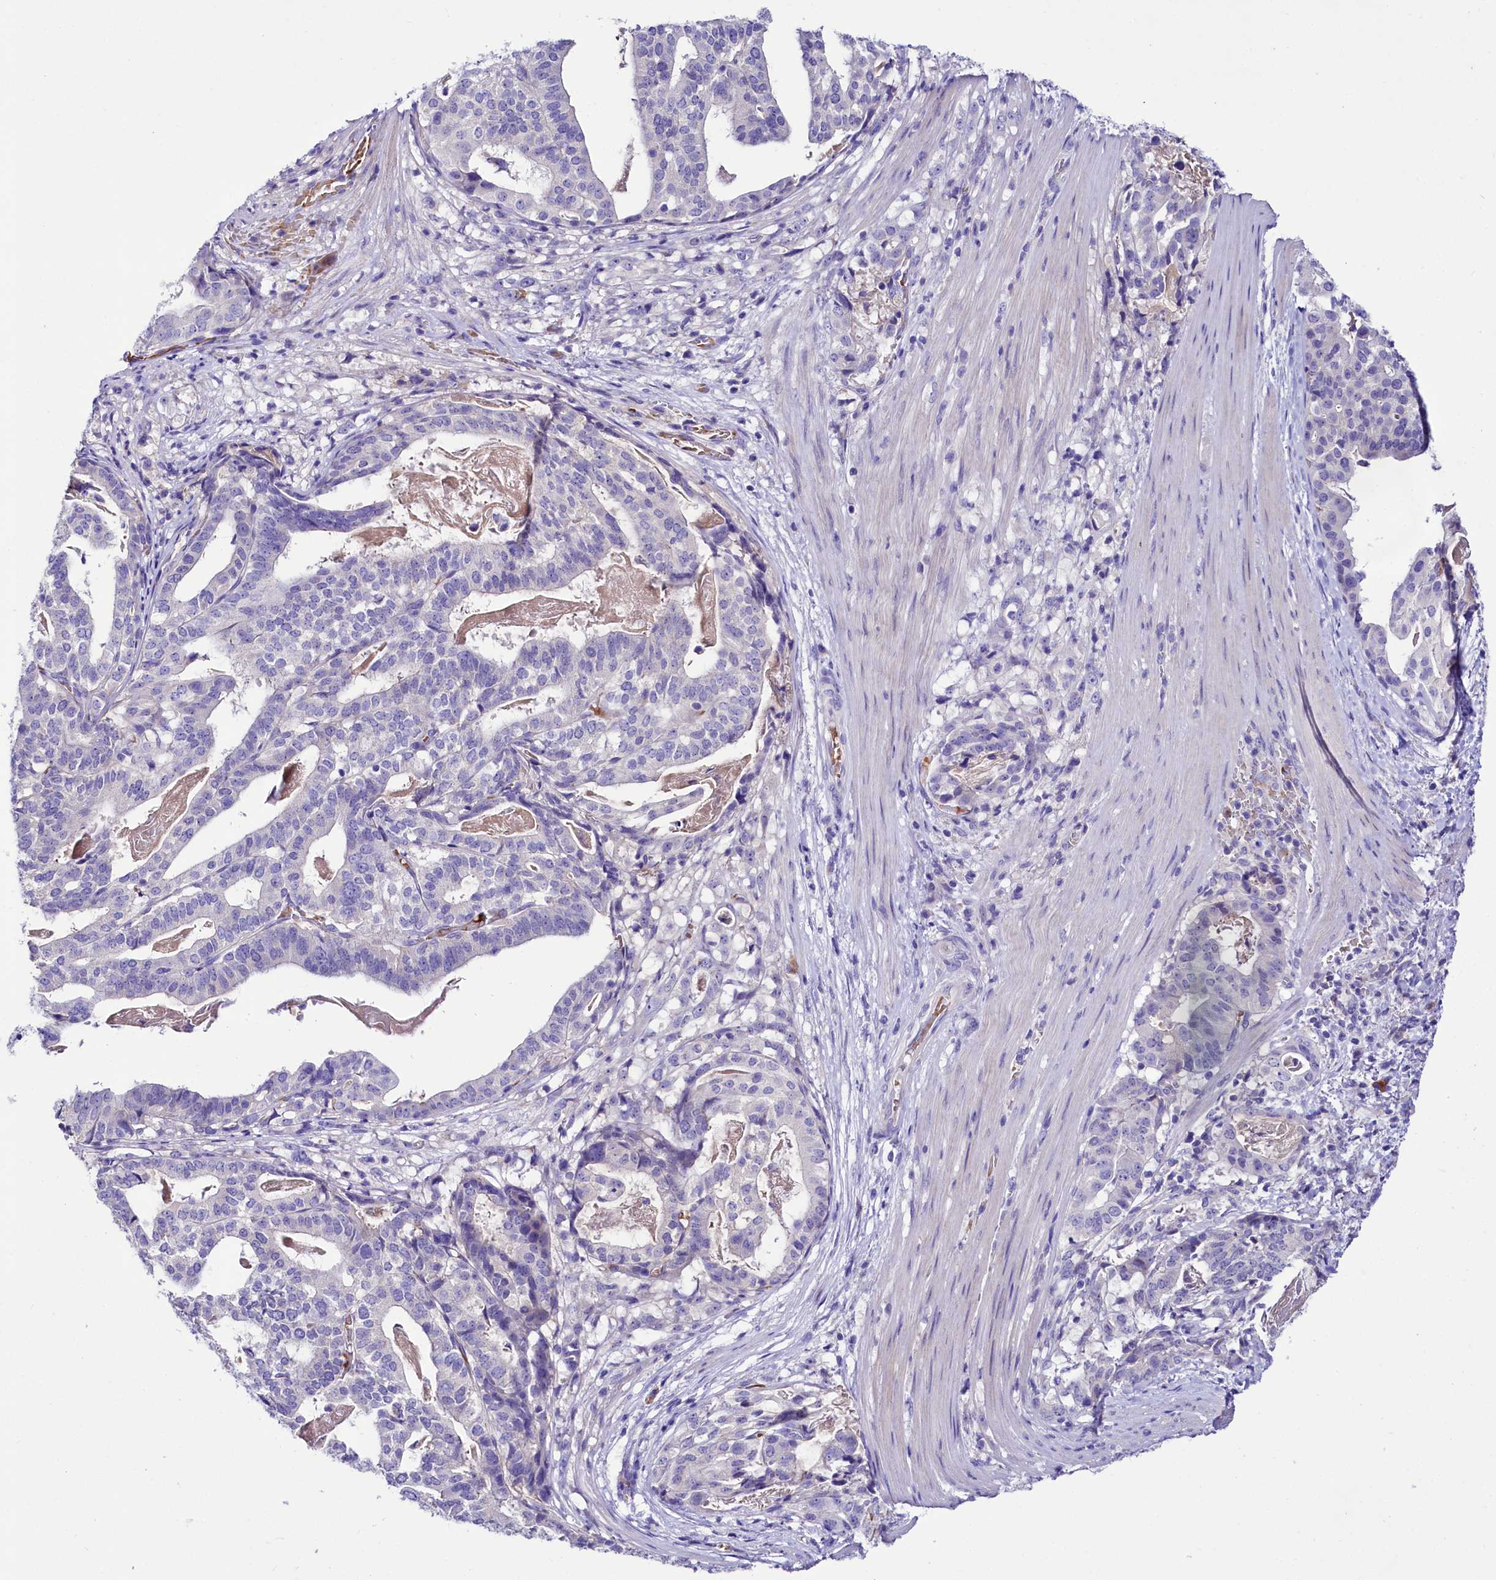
{"staining": {"intensity": "negative", "quantity": "none", "location": "none"}, "tissue": "stomach cancer", "cell_type": "Tumor cells", "image_type": "cancer", "snomed": [{"axis": "morphology", "description": "Adenocarcinoma, NOS"}, {"axis": "topography", "description": "Stomach"}], "caption": "This is a micrograph of IHC staining of adenocarcinoma (stomach), which shows no staining in tumor cells. Brightfield microscopy of immunohistochemistry stained with DAB (brown) and hematoxylin (blue), captured at high magnification.", "gene": "ABHD5", "patient": {"sex": "male", "age": 48}}